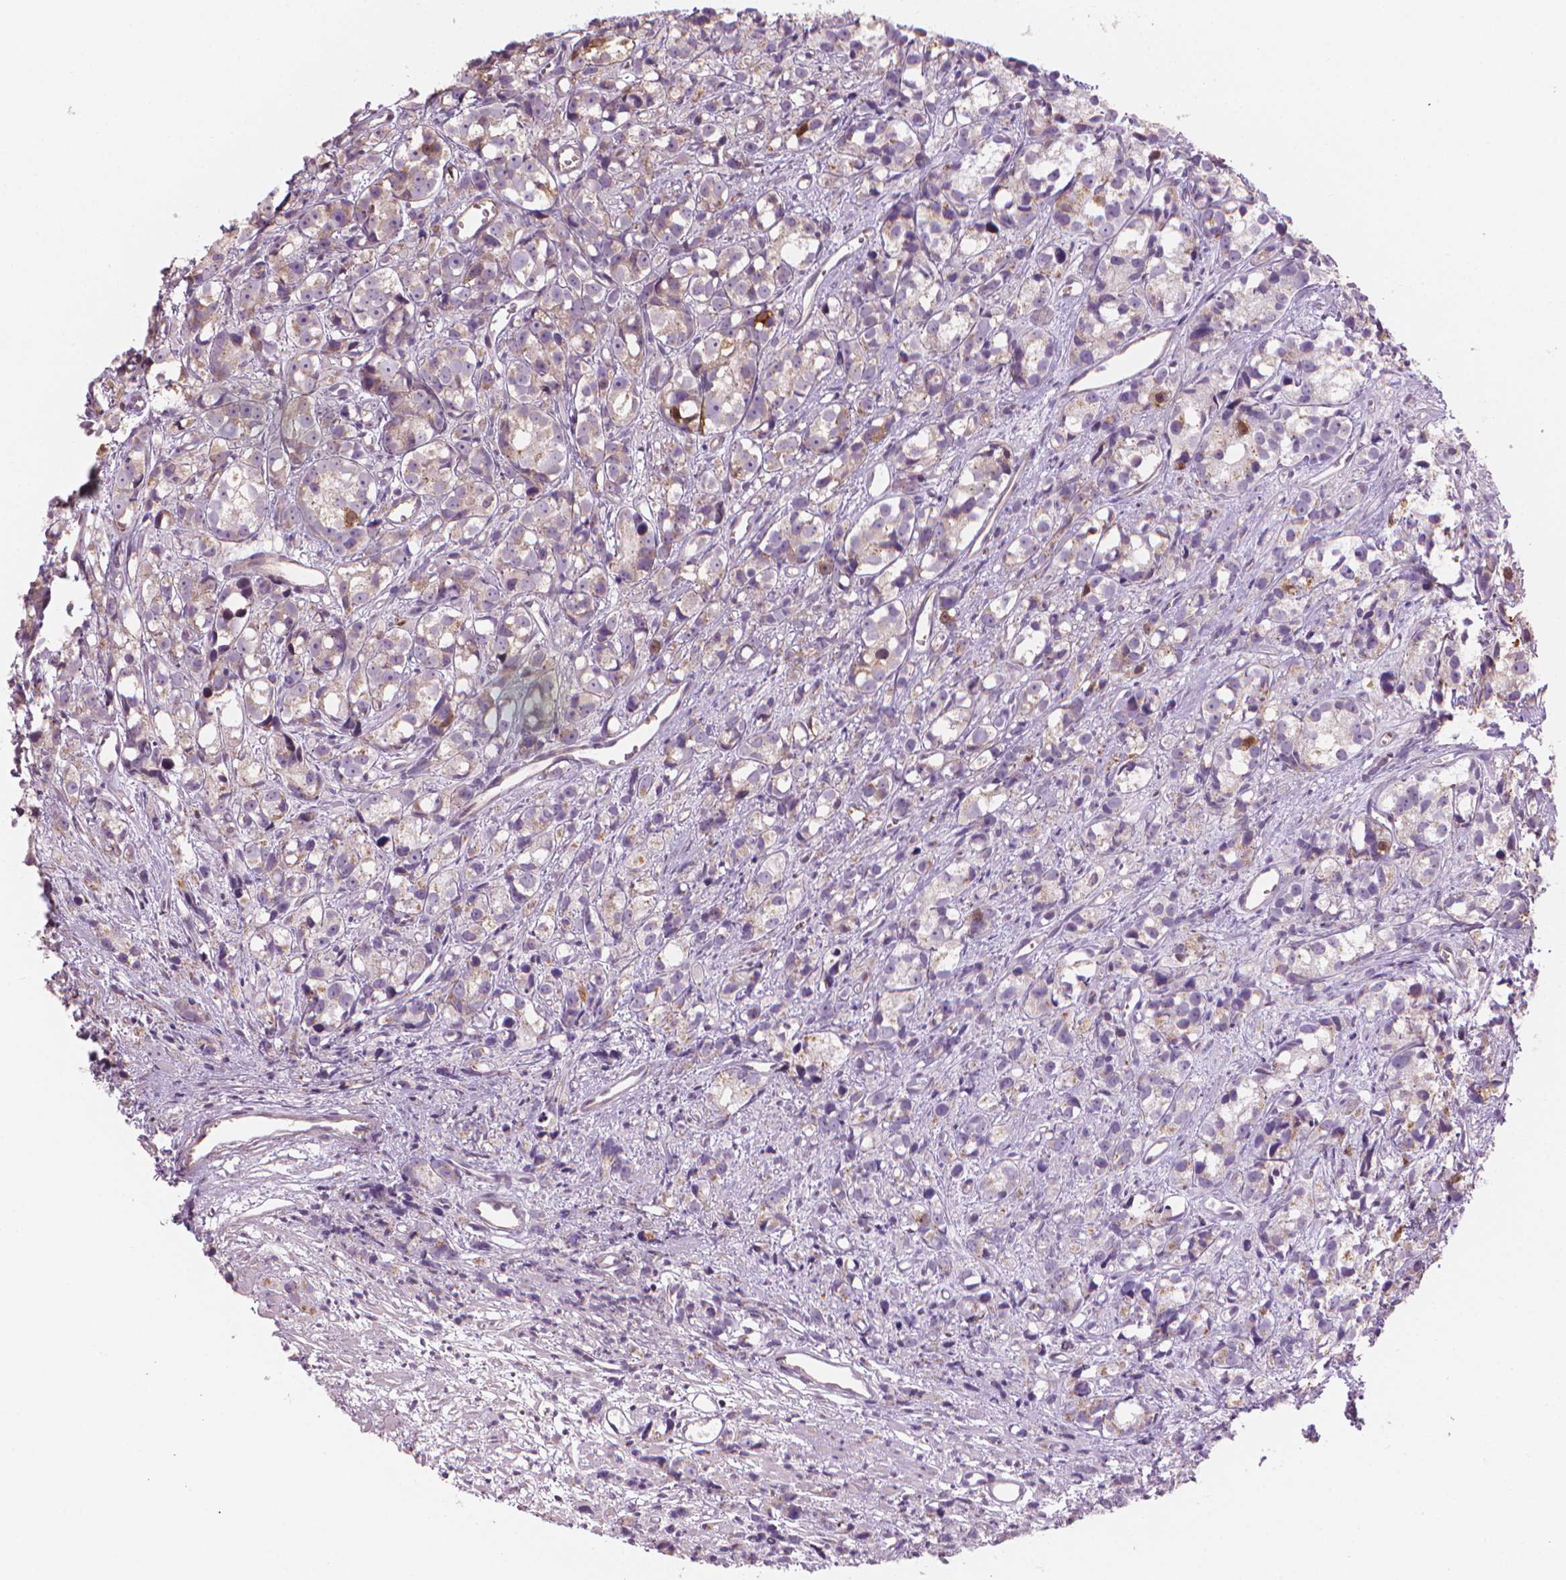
{"staining": {"intensity": "moderate", "quantity": "<25%", "location": "cytoplasmic/membranous"}, "tissue": "prostate cancer", "cell_type": "Tumor cells", "image_type": "cancer", "snomed": [{"axis": "morphology", "description": "Adenocarcinoma, High grade"}, {"axis": "topography", "description": "Prostate"}], "caption": "Prostate cancer (adenocarcinoma (high-grade)) was stained to show a protein in brown. There is low levels of moderate cytoplasmic/membranous expression in about <25% of tumor cells. (brown staining indicates protein expression, while blue staining denotes nuclei).", "gene": "IFFO1", "patient": {"sex": "male", "age": 77}}